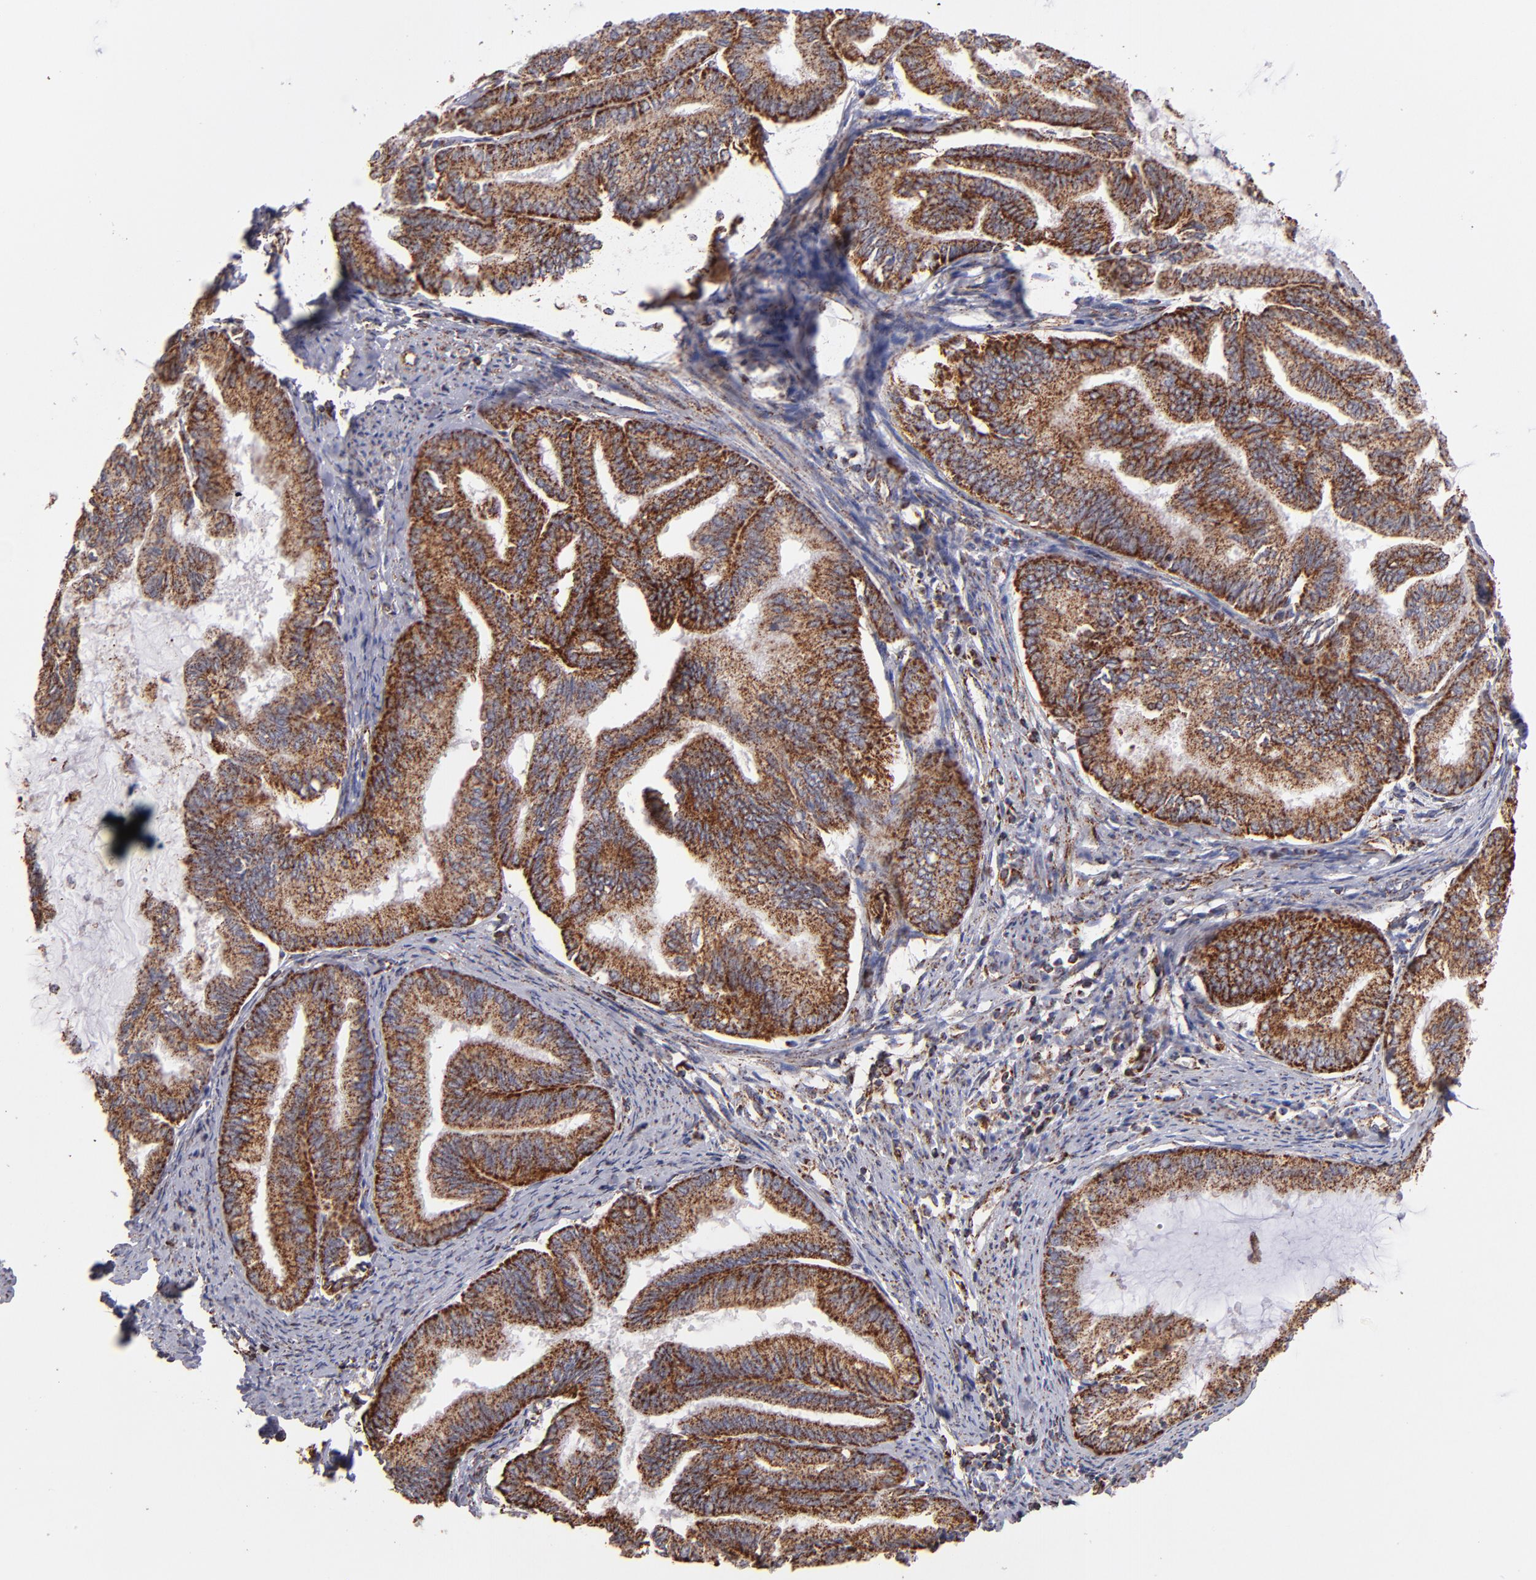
{"staining": {"intensity": "moderate", "quantity": ">75%", "location": "cytoplasmic/membranous"}, "tissue": "endometrial cancer", "cell_type": "Tumor cells", "image_type": "cancer", "snomed": [{"axis": "morphology", "description": "Adenocarcinoma, NOS"}, {"axis": "topography", "description": "Endometrium"}], "caption": "An IHC micrograph of neoplastic tissue is shown. Protein staining in brown labels moderate cytoplasmic/membranous positivity in endometrial cancer (adenocarcinoma) within tumor cells.", "gene": "DLST", "patient": {"sex": "female", "age": 86}}